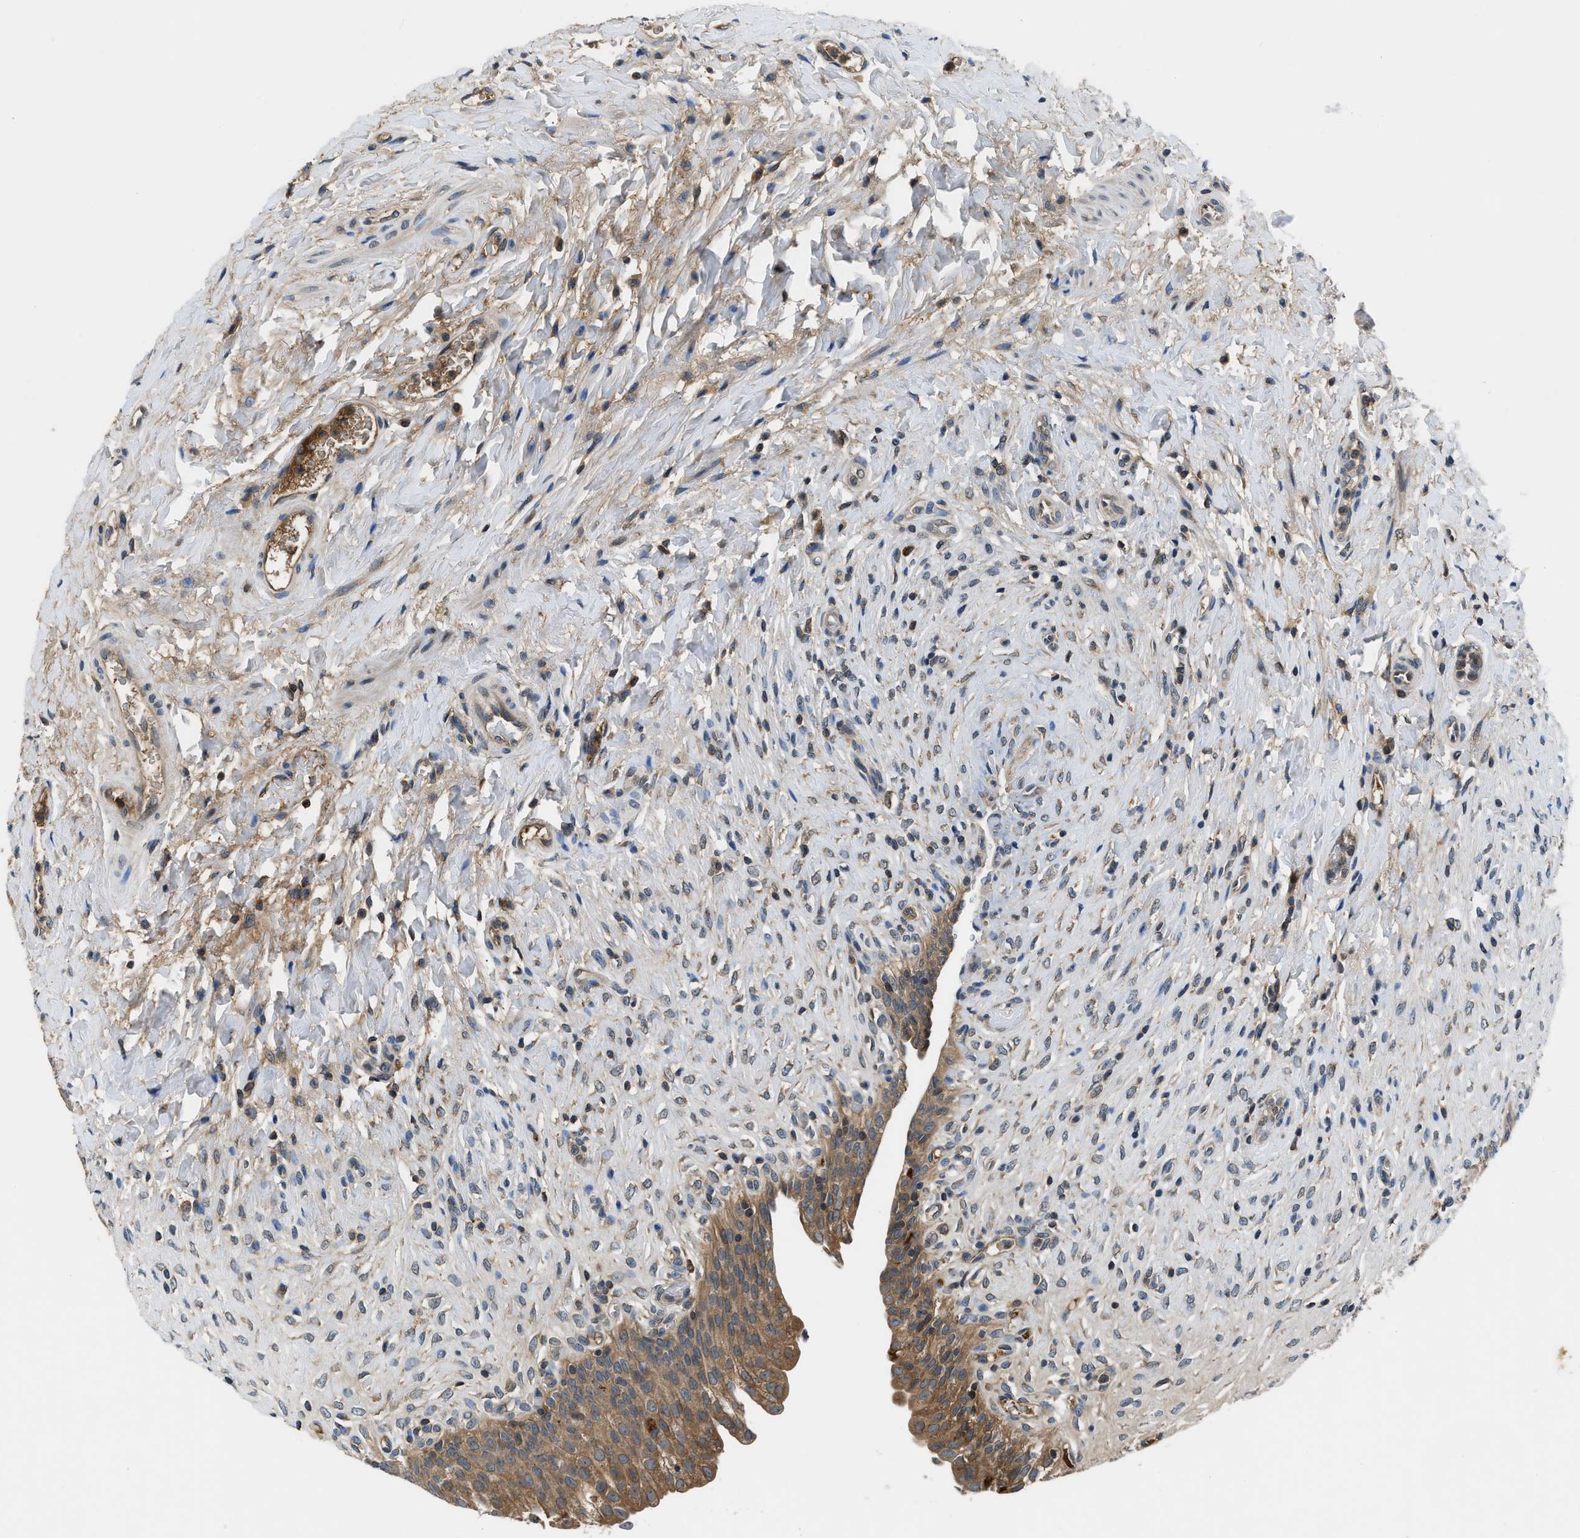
{"staining": {"intensity": "moderate", "quantity": ">75%", "location": "cytoplasmic/membranous"}, "tissue": "urinary bladder", "cell_type": "Urothelial cells", "image_type": "normal", "snomed": [{"axis": "morphology", "description": "Urothelial carcinoma, High grade"}, {"axis": "topography", "description": "Urinary bladder"}], "caption": "The photomicrograph shows a brown stain indicating the presence of a protein in the cytoplasmic/membranous of urothelial cells in urinary bladder. Immunohistochemistry (ihc) stains the protein of interest in brown and the nuclei are stained blue.", "gene": "PAFAH2", "patient": {"sex": "male", "age": 46}}